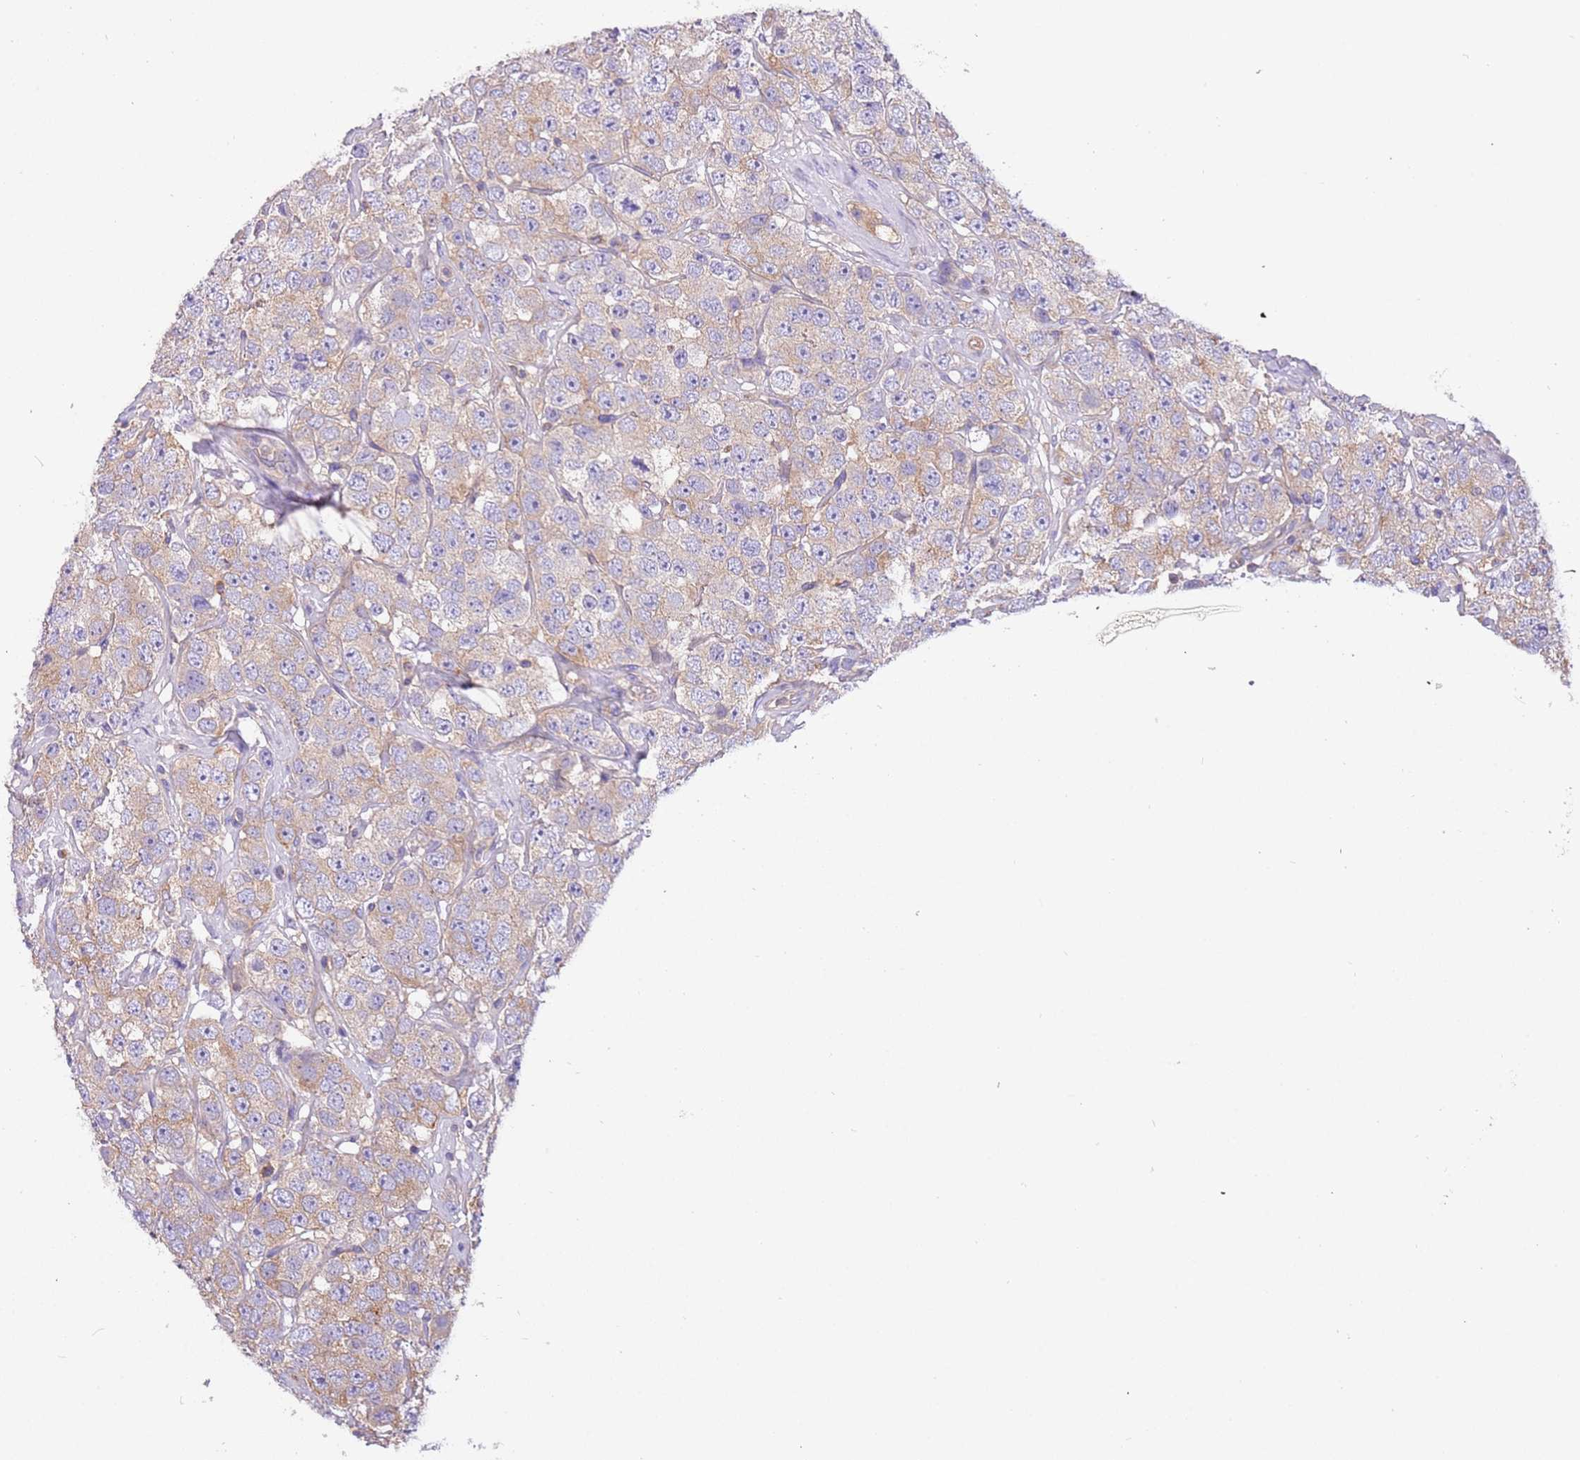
{"staining": {"intensity": "weak", "quantity": "25%-75%", "location": "cytoplasmic/membranous"}, "tissue": "testis cancer", "cell_type": "Tumor cells", "image_type": "cancer", "snomed": [{"axis": "morphology", "description": "Seminoma, NOS"}, {"axis": "topography", "description": "Testis"}], "caption": "Approximately 25%-75% of tumor cells in seminoma (testis) show weak cytoplasmic/membranous protein positivity as visualized by brown immunohistochemical staining.", "gene": "NAALADL1", "patient": {"sex": "male", "age": 28}}